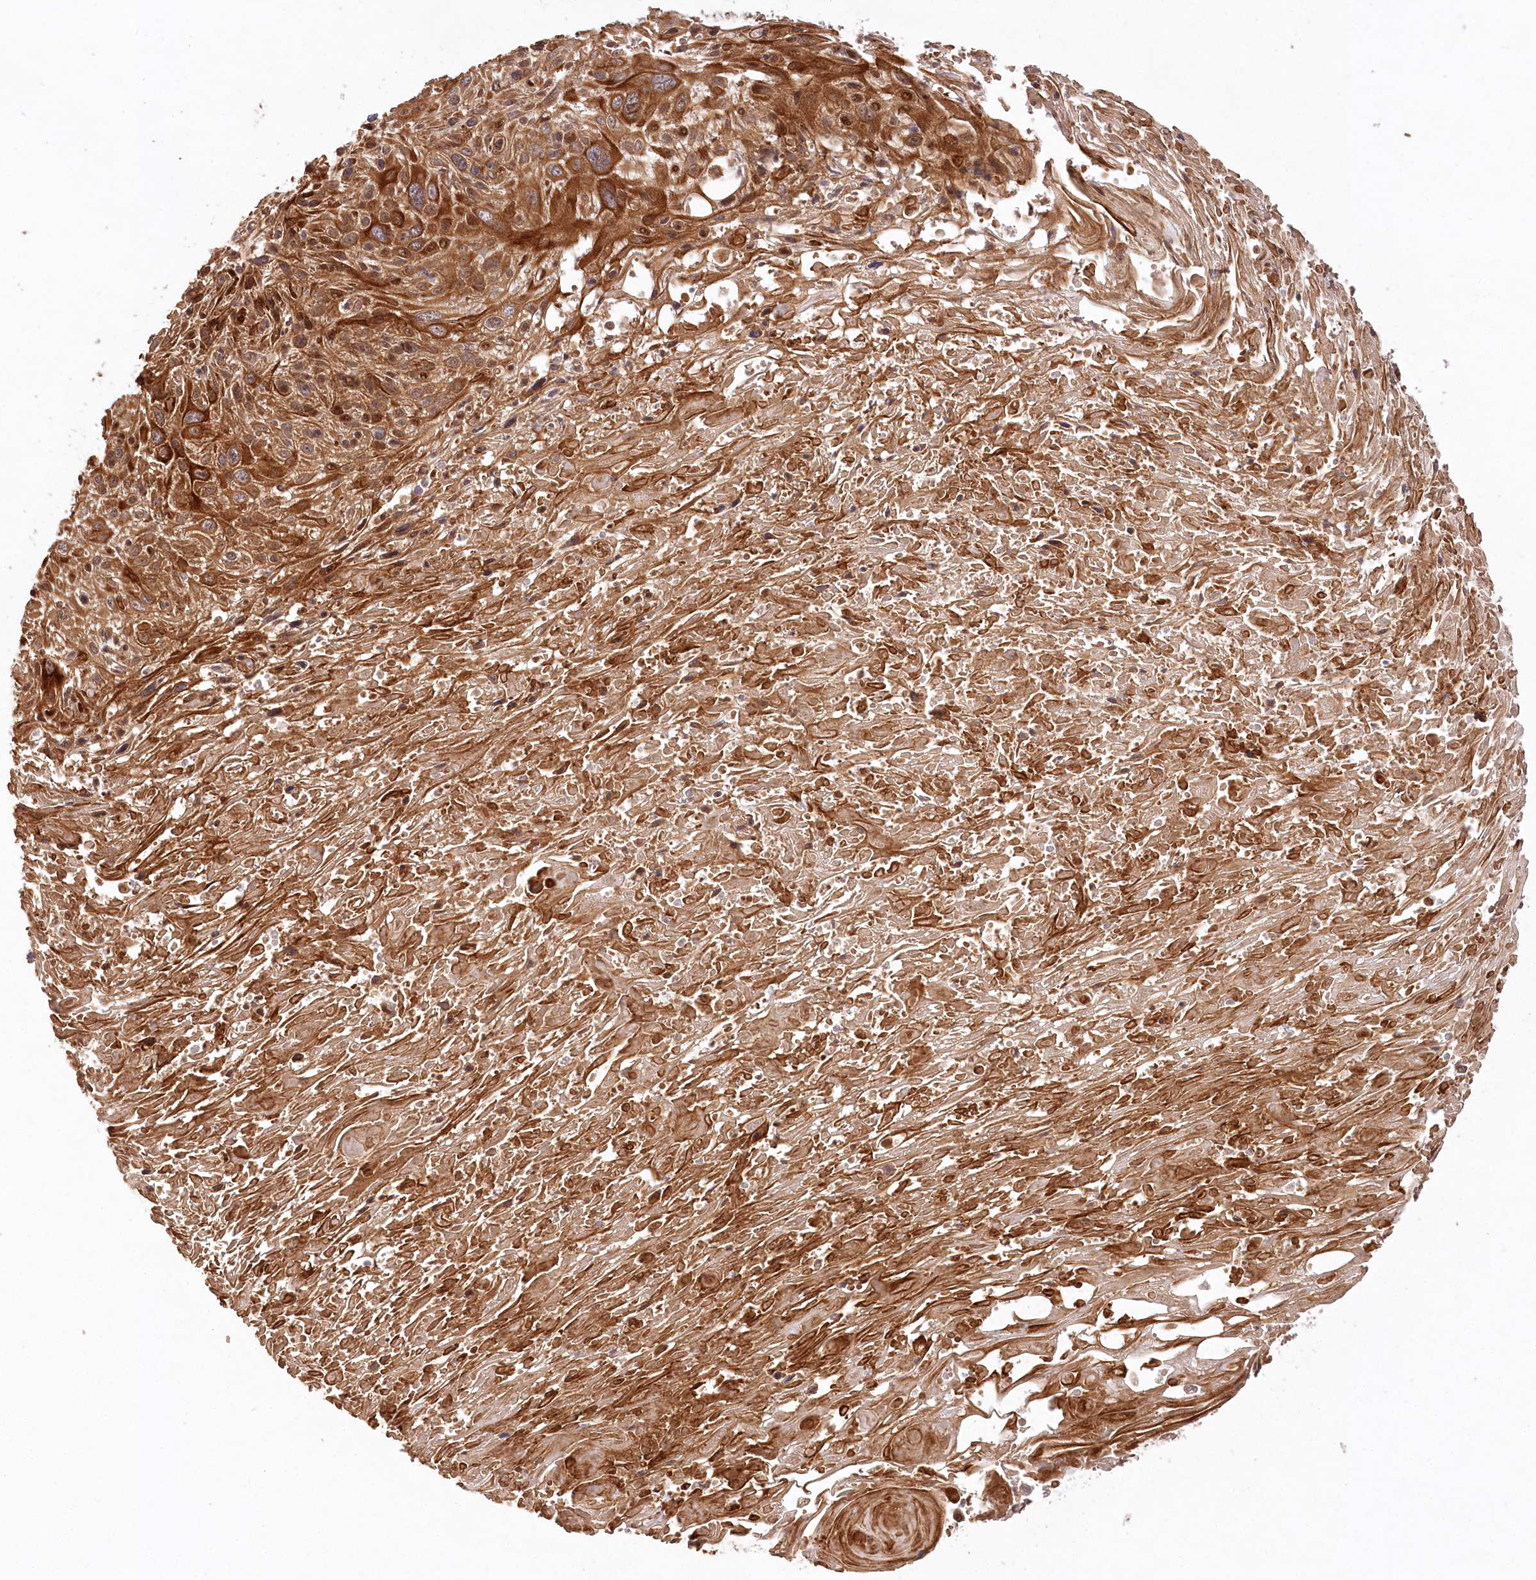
{"staining": {"intensity": "strong", "quantity": "25%-75%", "location": "cytoplasmic/membranous"}, "tissue": "cervical cancer", "cell_type": "Tumor cells", "image_type": "cancer", "snomed": [{"axis": "morphology", "description": "Squamous cell carcinoma, NOS"}, {"axis": "topography", "description": "Cervix"}], "caption": "Immunohistochemical staining of human cervical cancer demonstrates strong cytoplasmic/membranous protein positivity in about 25%-75% of tumor cells. (DAB IHC with brightfield microscopy, high magnification).", "gene": "LSS", "patient": {"sex": "female", "age": 51}}